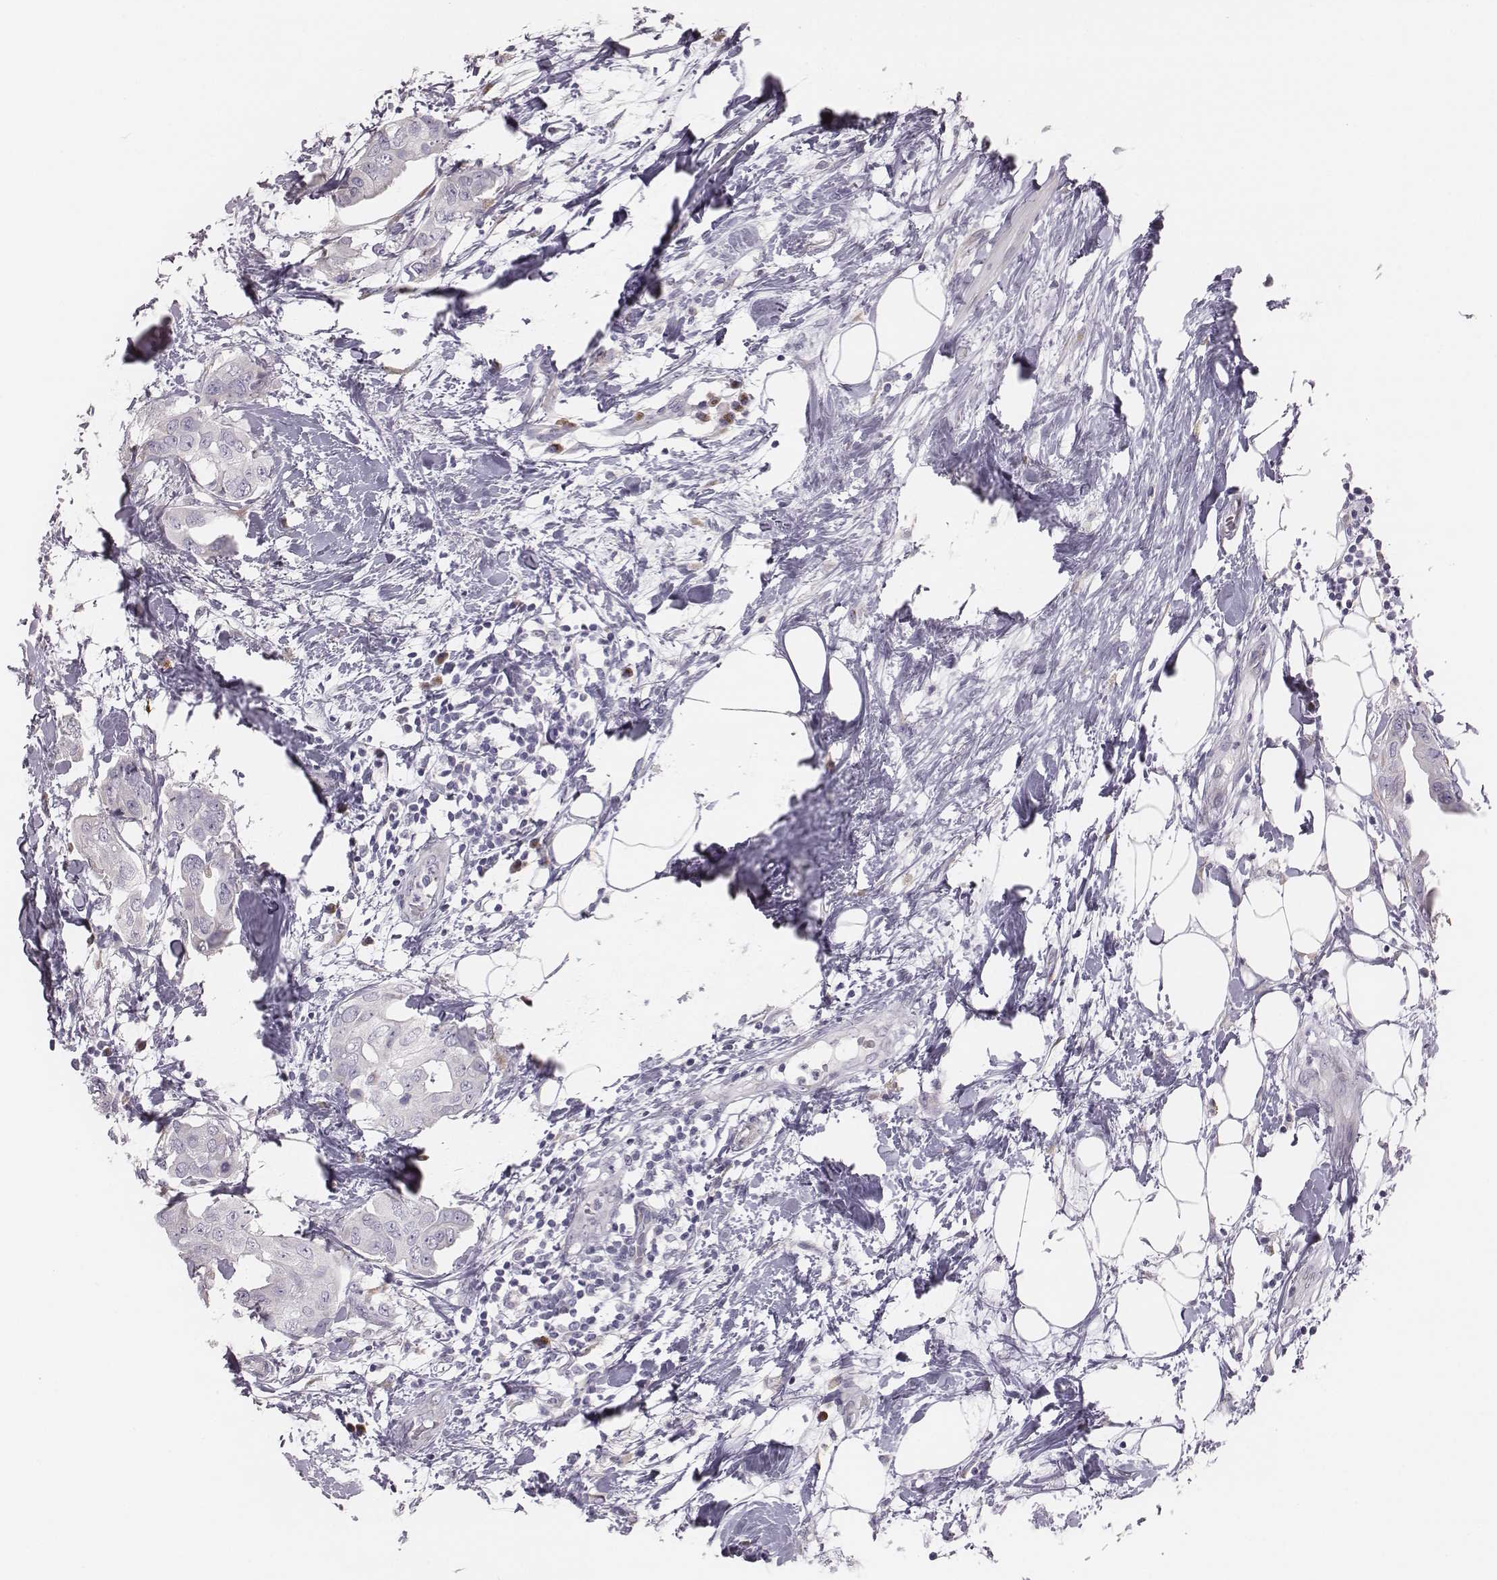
{"staining": {"intensity": "negative", "quantity": "none", "location": "none"}, "tissue": "breast cancer", "cell_type": "Tumor cells", "image_type": "cancer", "snomed": [{"axis": "morphology", "description": "Normal tissue, NOS"}, {"axis": "morphology", "description": "Duct carcinoma"}, {"axis": "topography", "description": "Breast"}], "caption": "The histopathology image shows no significant positivity in tumor cells of breast intraductal carcinoma.", "gene": "C6orf58", "patient": {"sex": "female", "age": 40}}